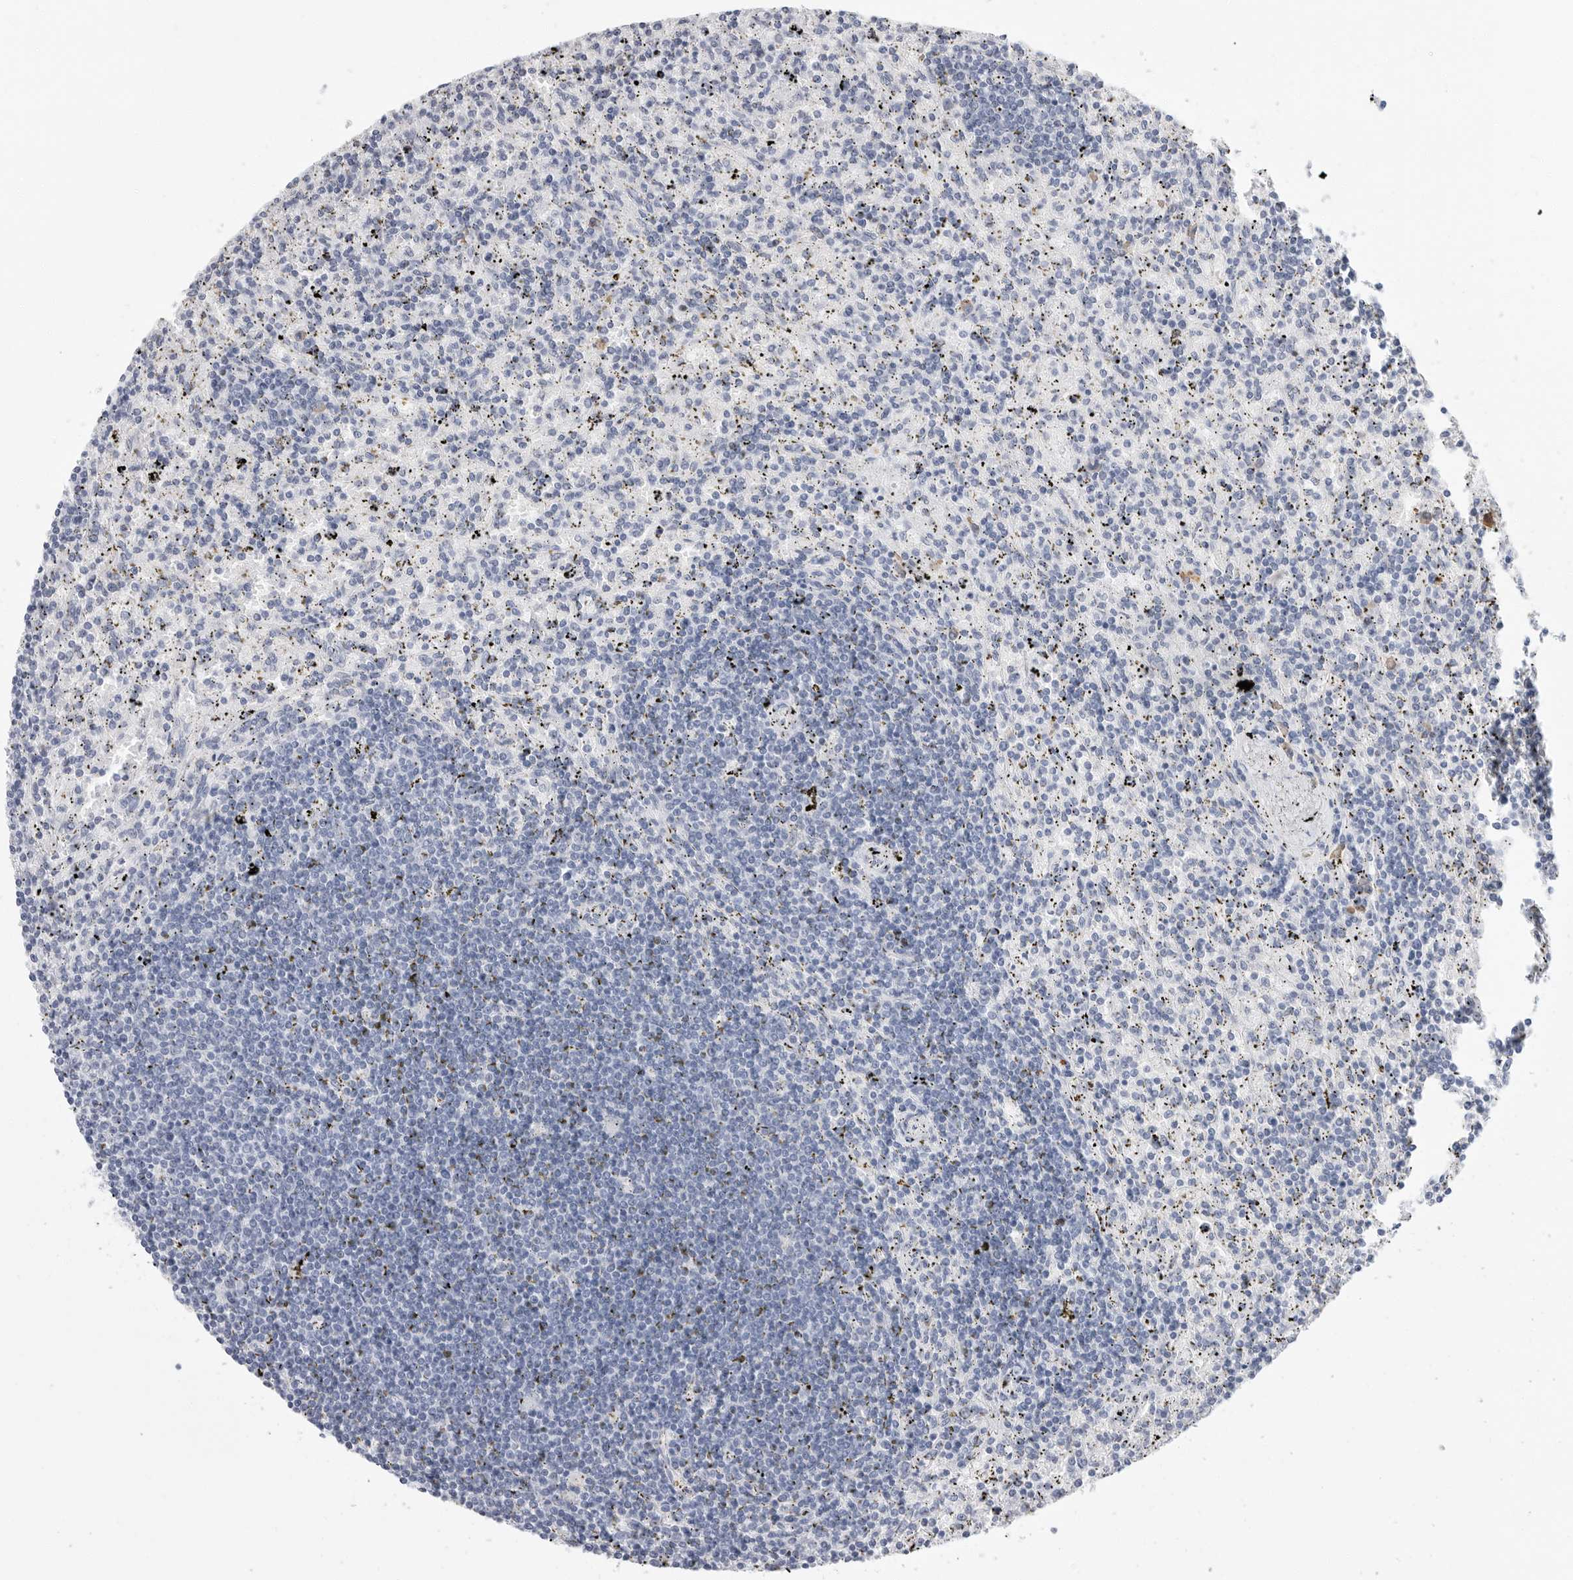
{"staining": {"intensity": "negative", "quantity": "none", "location": "none"}, "tissue": "lymphoma", "cell_type": "Tumor cells", "image_type": "cancer", "snomed": [{"axis": "morphology", "description": "Malignant lymphoma, non-Hodgkin's type, Low grade"}, {"axis": "topography", "description": "Spleen"}], "caption": "The image shows no significant expression in tumor cells of lymphoma.", "gene": "ARHGEF10", "patient": {"sex": "male", "age": 76}}